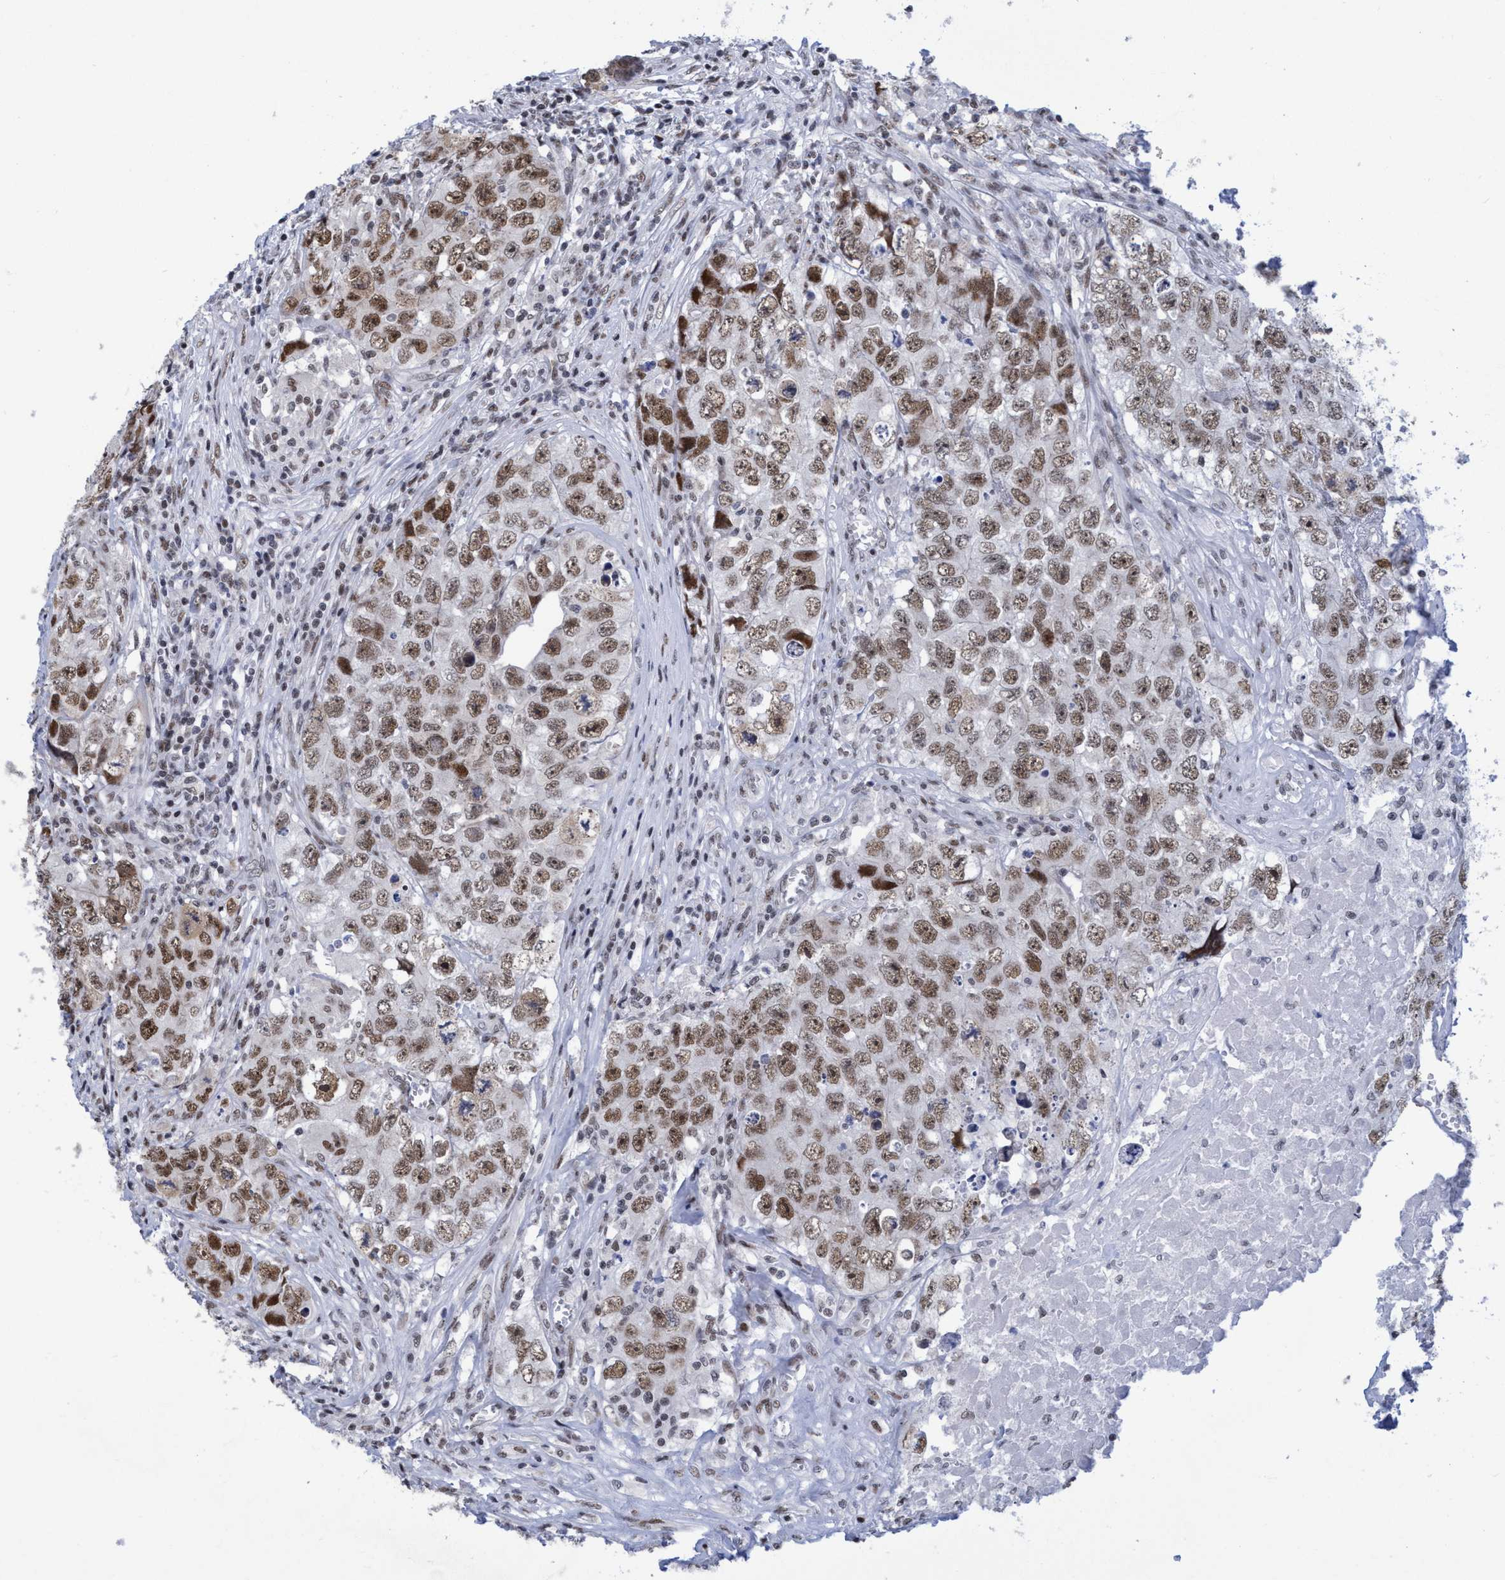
{"staining": {"intensity": "moderate", "quantity": ">75%", "location": "nuclear"}, "tissue": "testis cancer", "cell_type": "Tumor cells", "image_type": "cancer", "snomed": [{"axis": "morphology", "description": "Seminoma, NOS"}, {"axis": "morphology", "description": "Carcinoma, Embryonal, NOS"}, {"axis": "topography", "description": "Testis"}], "caption": "Immunohistochemistry (IHC) of testis cancer shows medium levels of moderate nuclear positivity in about >75% of tumor cells. (brown staining indicates protein expression, while blue staining denotes nuclei).", "gene": "C9orf78", "patient": {"sex": "male", "age": 43}}